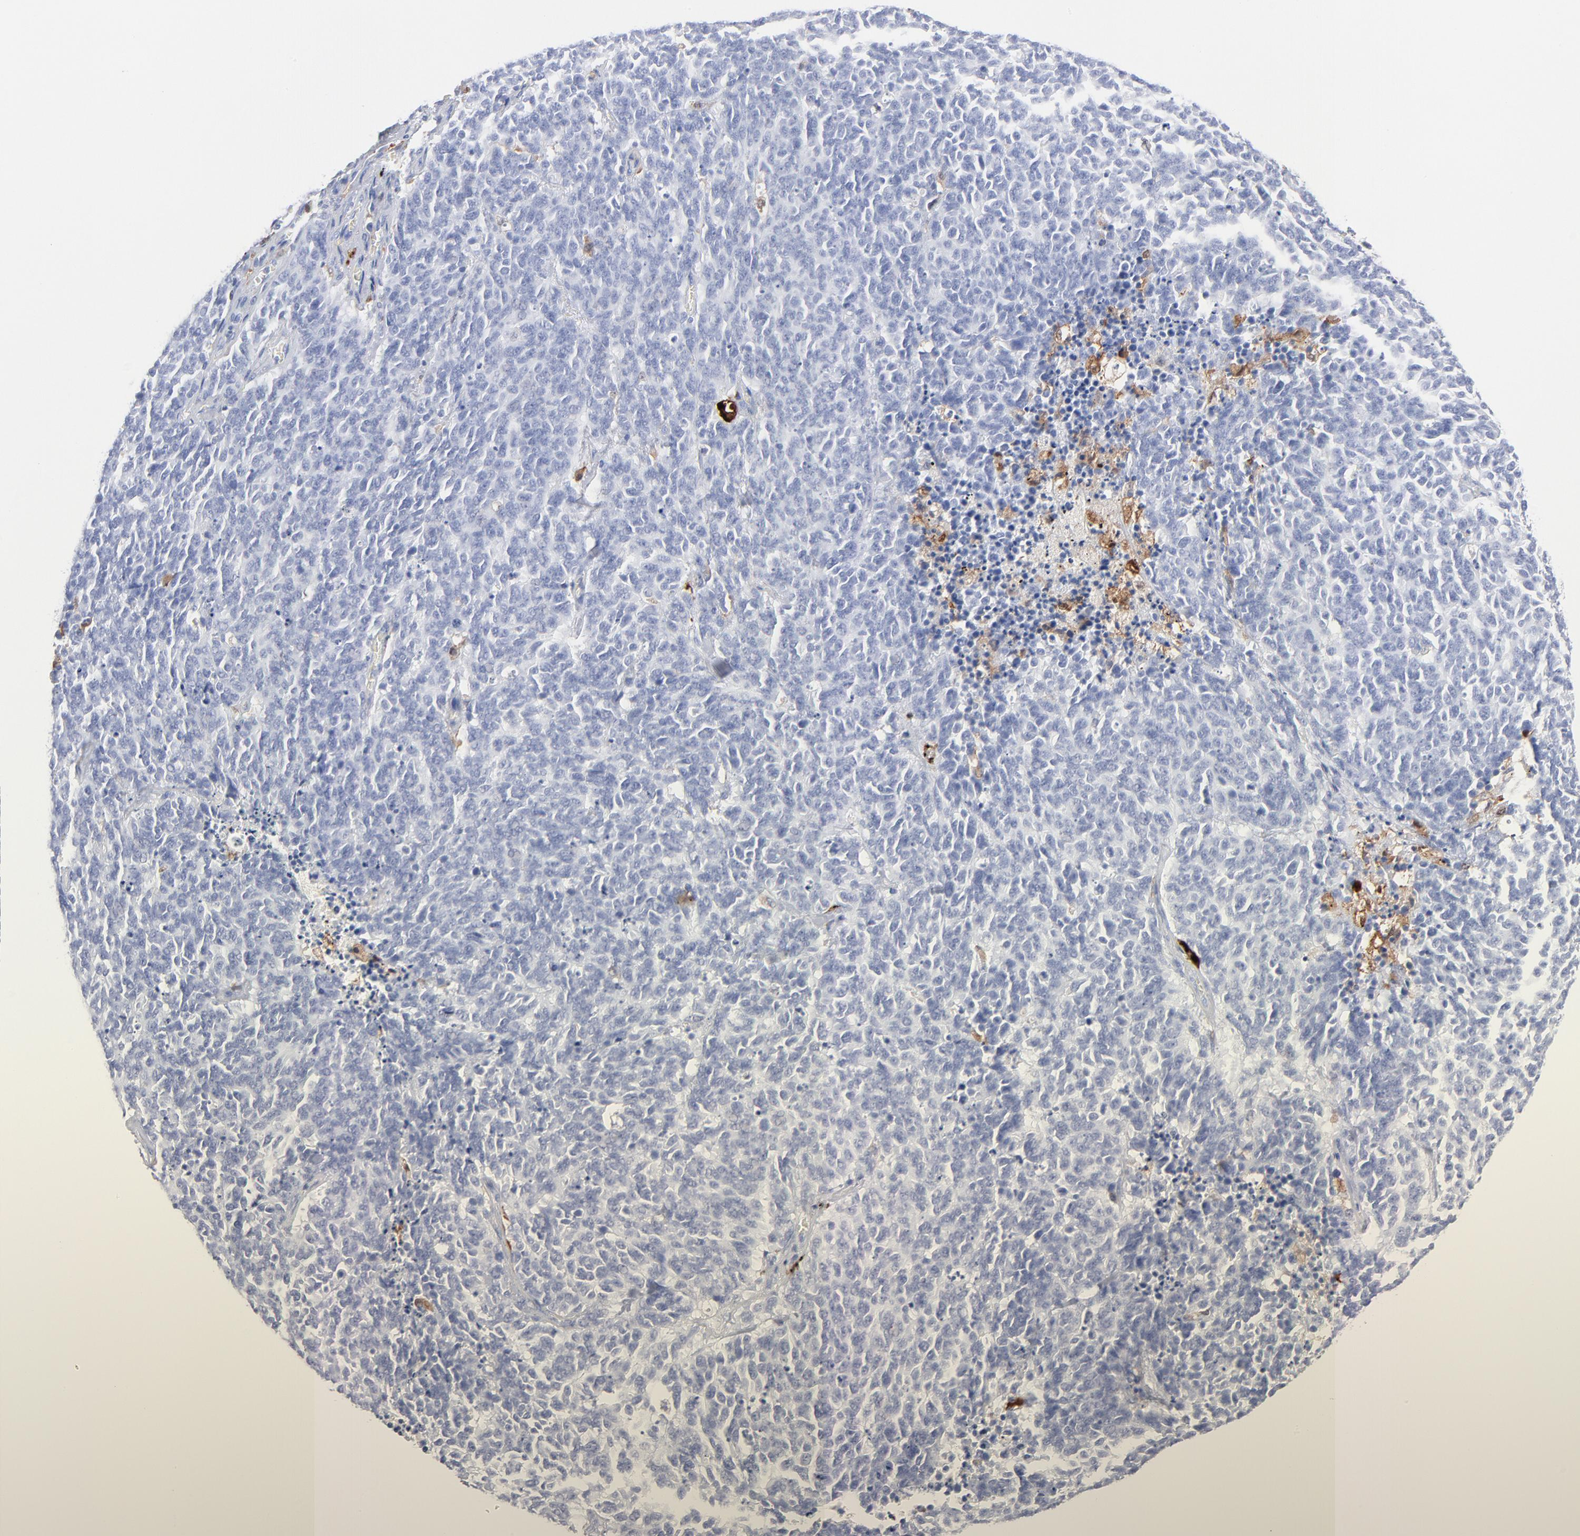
{"staining": {"intensity": "negative", "quantity": "none", "location": "none"}, "tissue": "lung cancer", "cell_type": "Tumor cells", "image_type": "cancer", "snomed": [{"axis": "morphology", "description": "Neoplasm, malignant, NOS"}, {"axis": "topography", "description": "Lung"}], "caption": "The micrograph demonstrates no significant expression in tumor cells of lung neoplasm (malignant).", "gene": "IFIT2", "patient": {"sex": "female", "age": 58}}